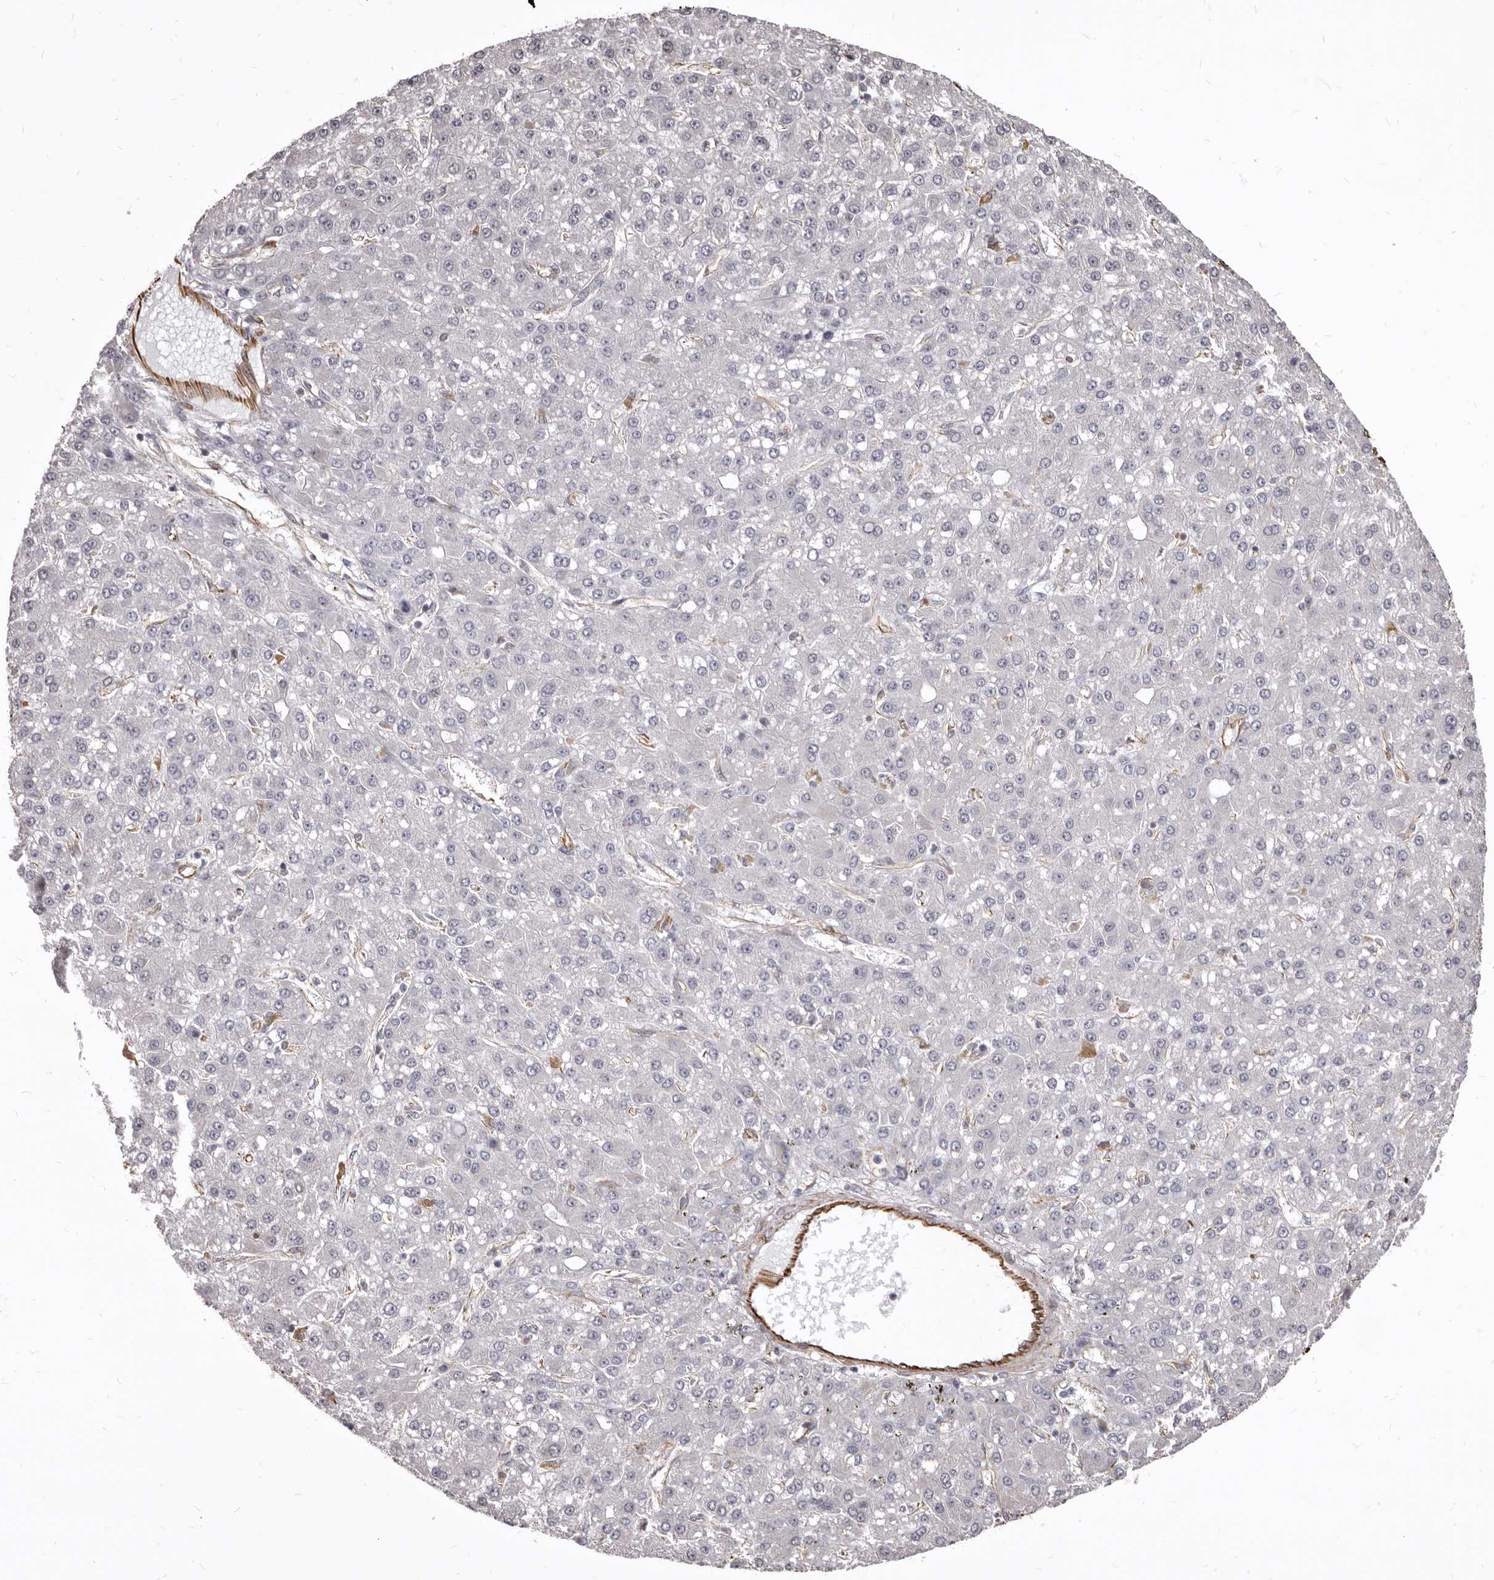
{"staining": {"intensity": "negative", "quantity": "none", "location": "none"}, "tissue": "liver cancer", "cell_type": "Tumor cells", "image_type": "cancer", "snomed": [{"axis": "morphology", "description": "Carcinoma, Hepatocellular, NOS"}, {"axis": "topography", "description": "Liver"}], "caption": "Tumor cells show no significant staining in liver cancer.", "gene": "MTURN", "patient": {"sex": "male", "age": 67}}